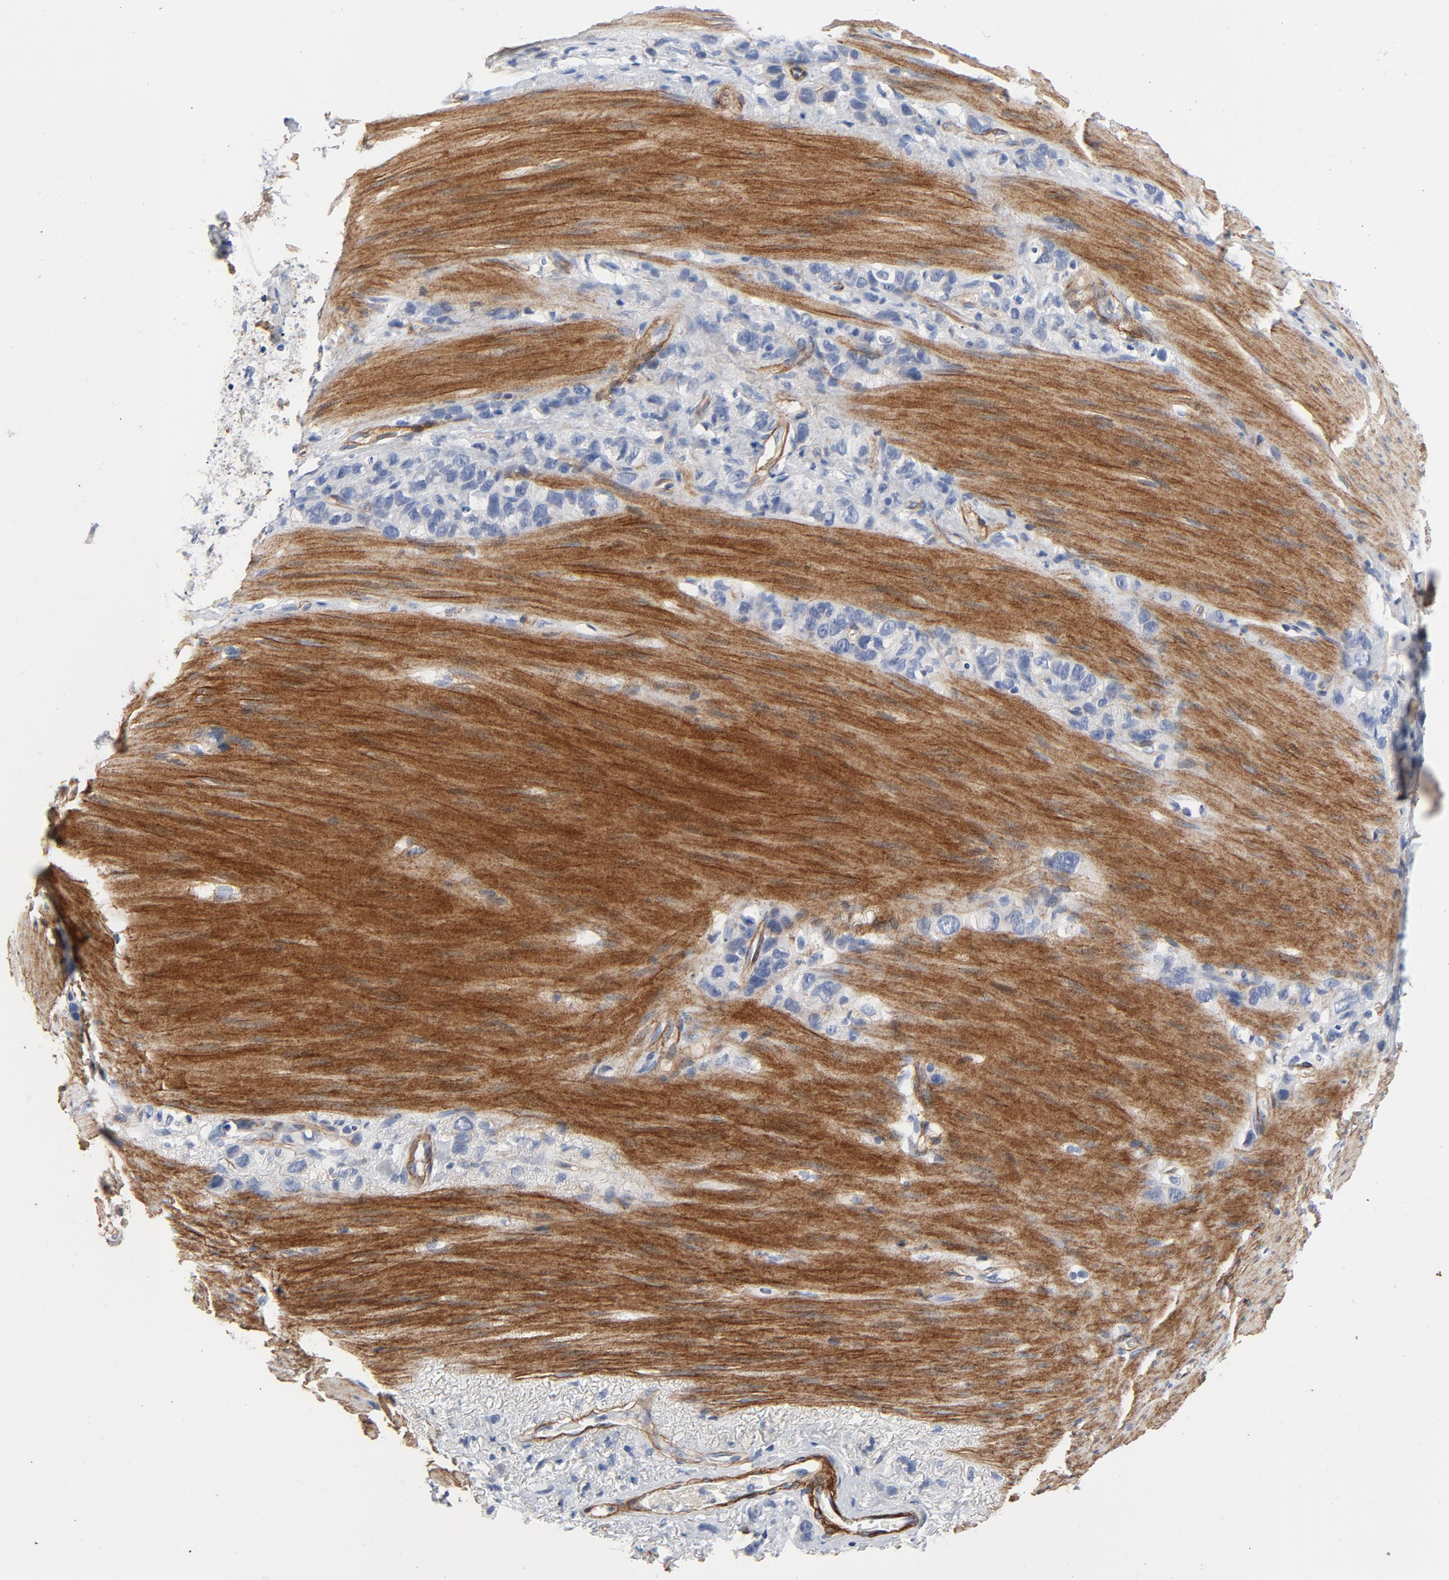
{"staining": {"intensity": "negative", "quantity": "none", "location": "none"}, "tissue": "stomach cancer", "cell_type": "Tumor cells", "image_type": "cancer", "snomed": [{"axis": "morphology", "description": "Normal tissue, NOS"}, {"axis": "morphology", "description": "Adenocarcinoma, NOS"}, {"axis": "morphology", "description": "Adenocarcinoma, High grade"}, {"axis": "topography", "description": "Stomach, upper"}, {"axis": "topography", "description": "Stomach"}], "caption": "Human stomach adenocarcinoma stained for a protein using immunohistochemistry (IHC) reveals no positivity in tumor cells.", "gene": "LAMC1", "patient": {"sex": "female", "age": 65}}